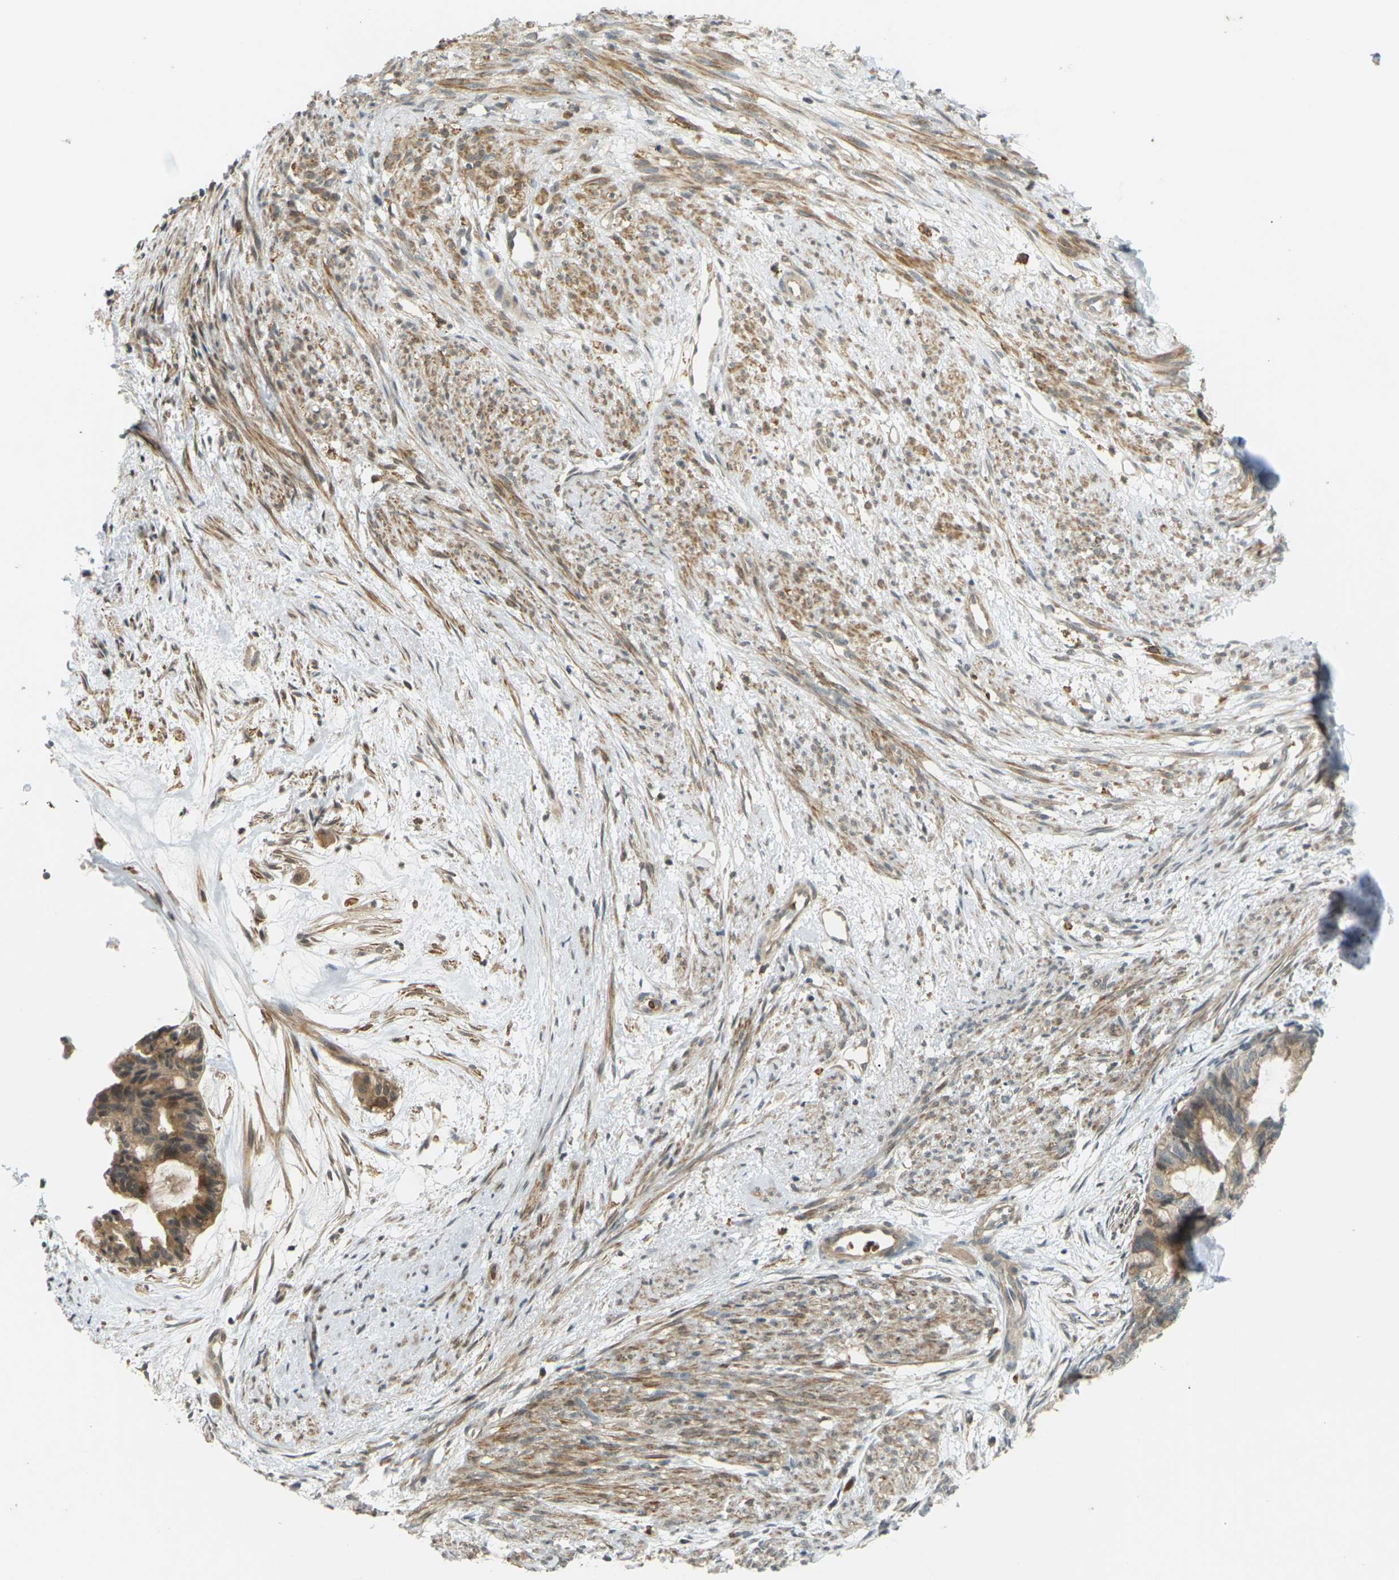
{"staining": {"intensity": "moderate", "quantity": ">75%", "location": "cytoplasmic/membranous"}, "tissue": "cervical cancer", "cell_type": "Tumor cells", "image_type": "cancer", "snomed": [{"axis": "morphology", "description": "Normal tissue, NOS"}, {"axis": "morphology", "description": "Adenocarcinoma, NOS"}, {"axis": "topography", "description": "Cervix"}, {"axis": "topography", "description": "Endometrium"}], "caption": "The micrograph demonstrates a brown stain indicating the presence of a protein in the cytoplasmic/membranous of tumor cells in cervical cancer (adenocarcinoma). The staining was performed using DAB, with brown indicating positive protein expression. Nuclei are stained blue with hematoxylin.", "gene": "SOCS6", "patient": {"sex": "female", "age": 86}}